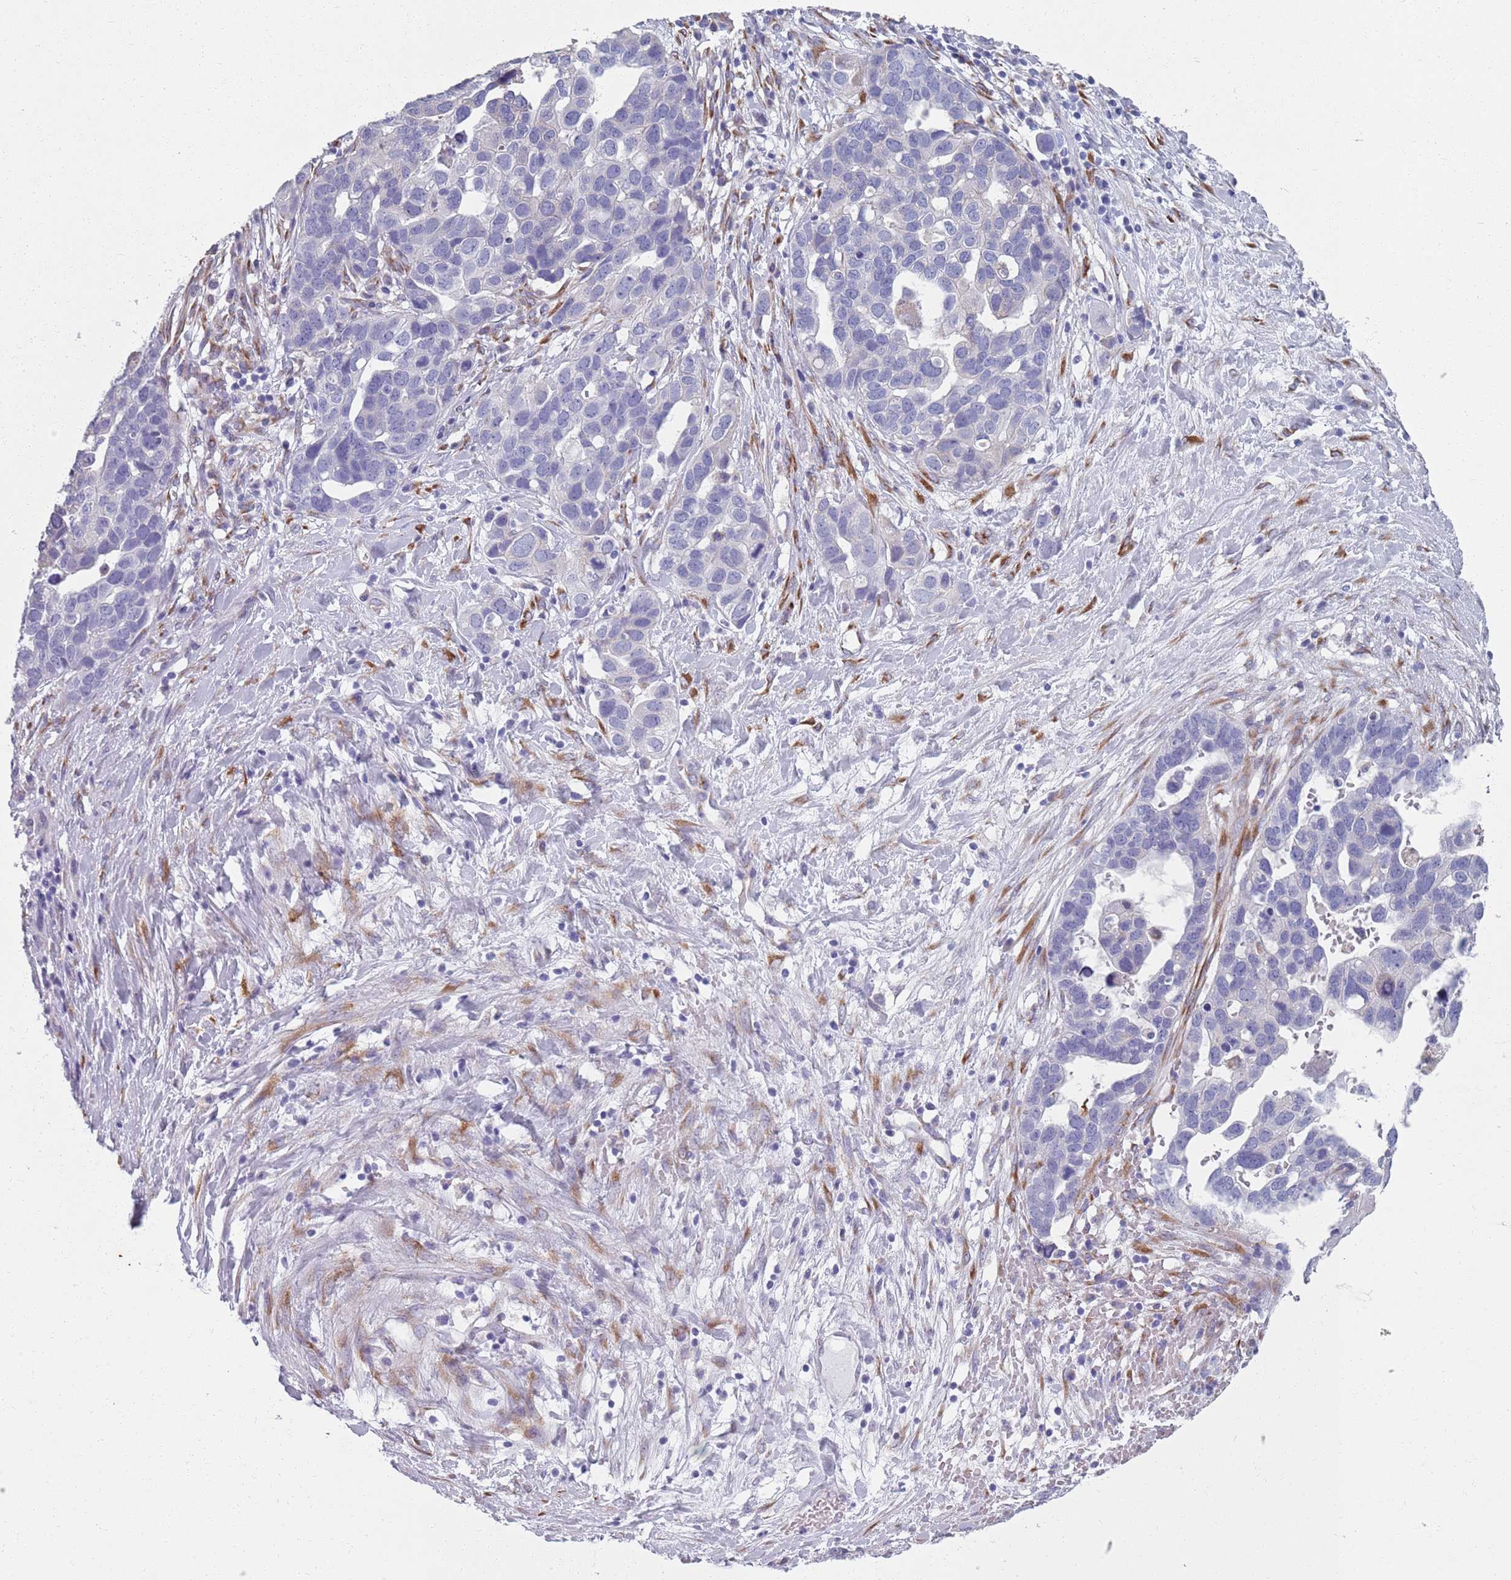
{"staining": {"intensity": "negative", "quantity": "none", "location": "none"}, "tissue": "ovarian cancer", "cell_type": "Tumor cells", "image_type": "cancer", "snomed": [{"axis": "morphology", "description": "Cystadenocarcinoma, serous, NOS"}, {"axis": "topography", "description": "Ovary"}], "caption": "Immunohistochemical staining of human ovarian cancer shows no significant expression in tumor cells. (Brightfield microscopy of DAB (3,3'-diaminobenzidine) IHC at high magnification).", "gene": "PLOD1", "patient": {"sex": "female", "age": 54}}